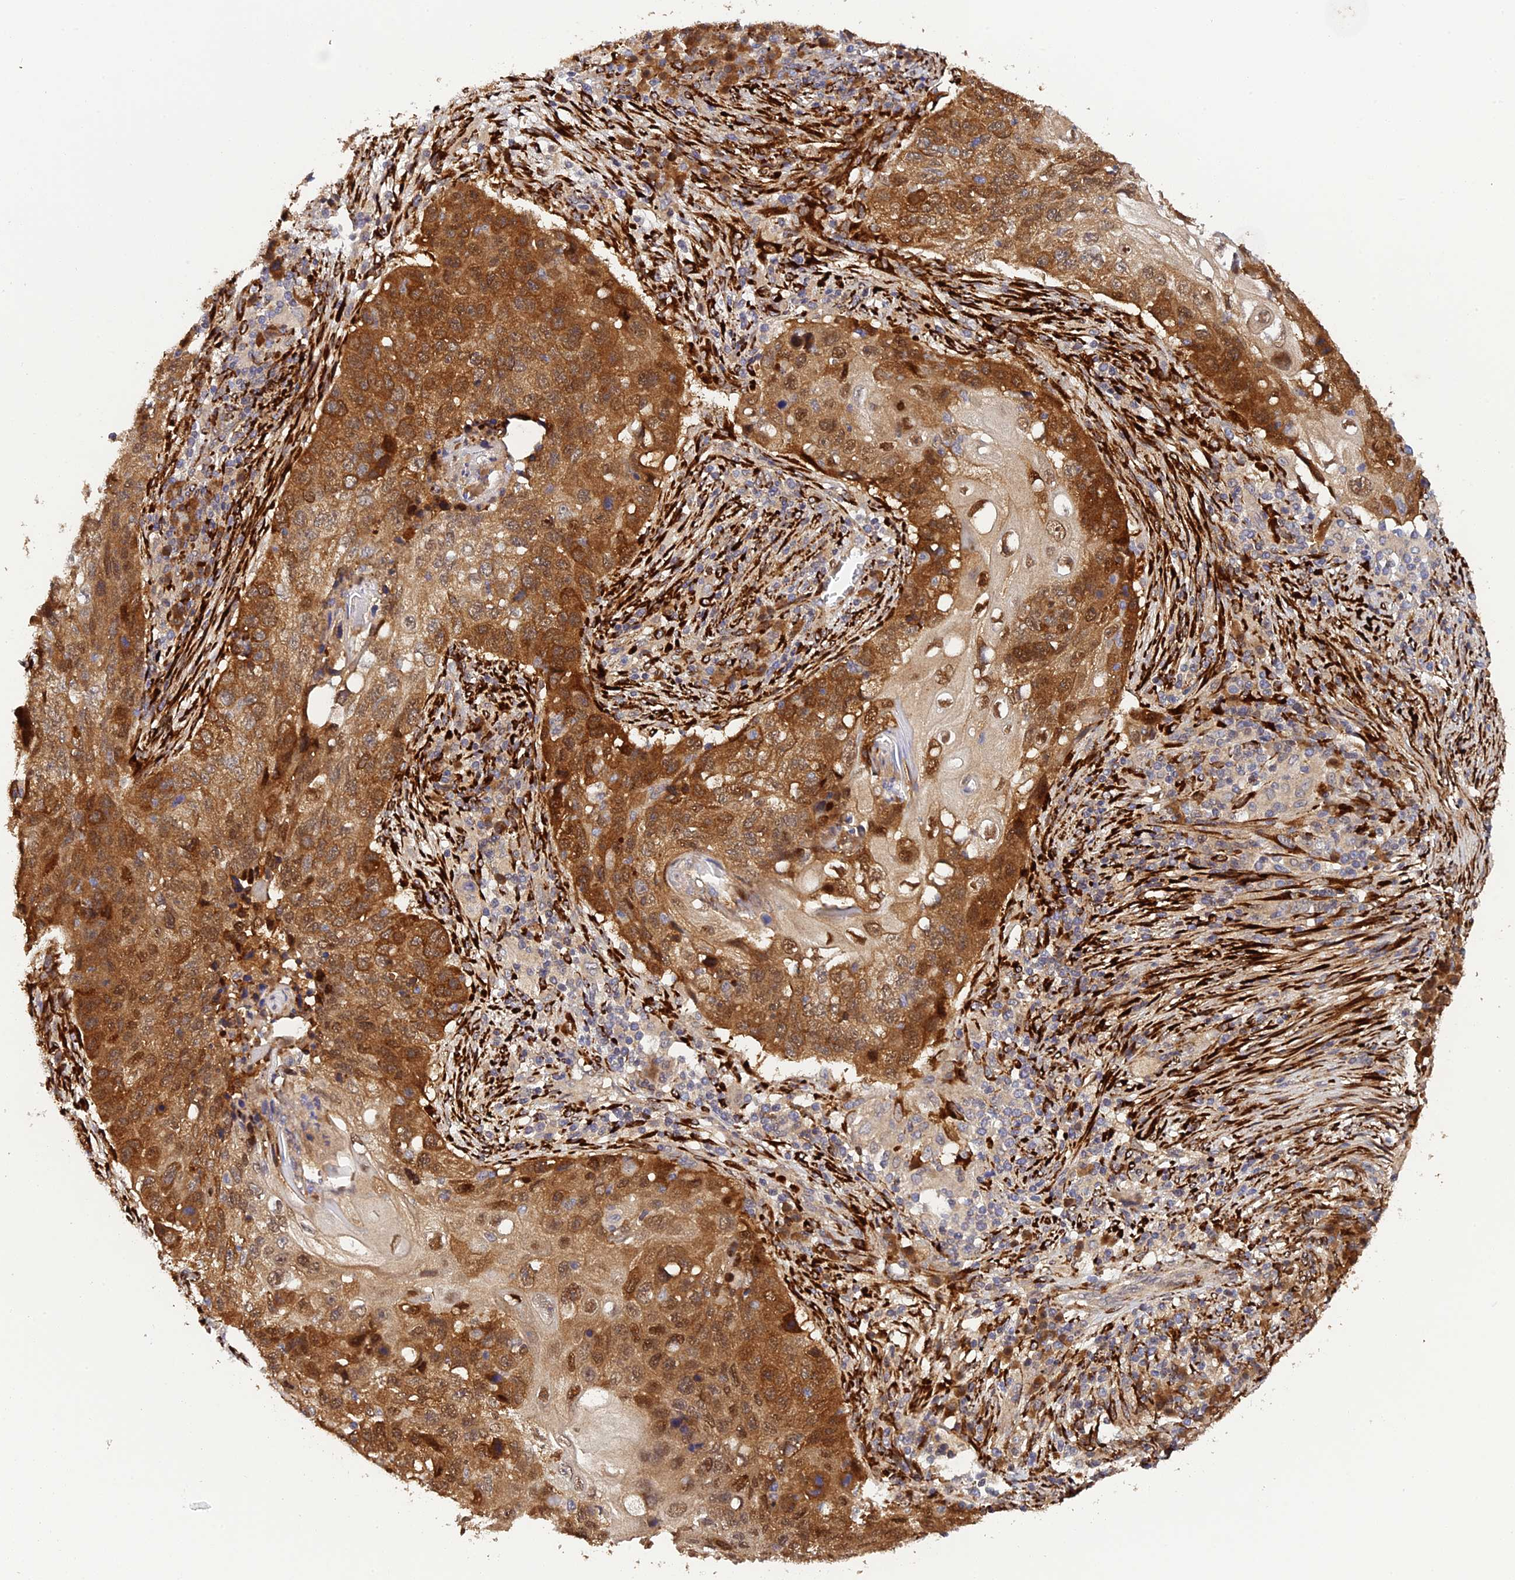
{"staining": {"intensity": "strong", "quantity": ">75%", "location": "cytoplasmic/membranous,nuclear"}, "tissue": "lung cancer", "cell_type": "Tumor cells", "image_type": "cancer", "snomed": [{"axis": "morphology", "description": "Squamous cell carcinoma, NOS"}, {"axis": "topography", "description": "Lung"}], "caption": "Protein analysis of lung squamous cell carcinoma tissue shows strong cytoplasmic/membranous and nuclear positivity in approximately >75% of tumor cells. The staining is performed using DAB brown chromogen to label protein expression. The nuclei are counter-stained blue using hematoxylin.", "gene": "P3H3", "patient": {"sex": "female", "age": 63}}